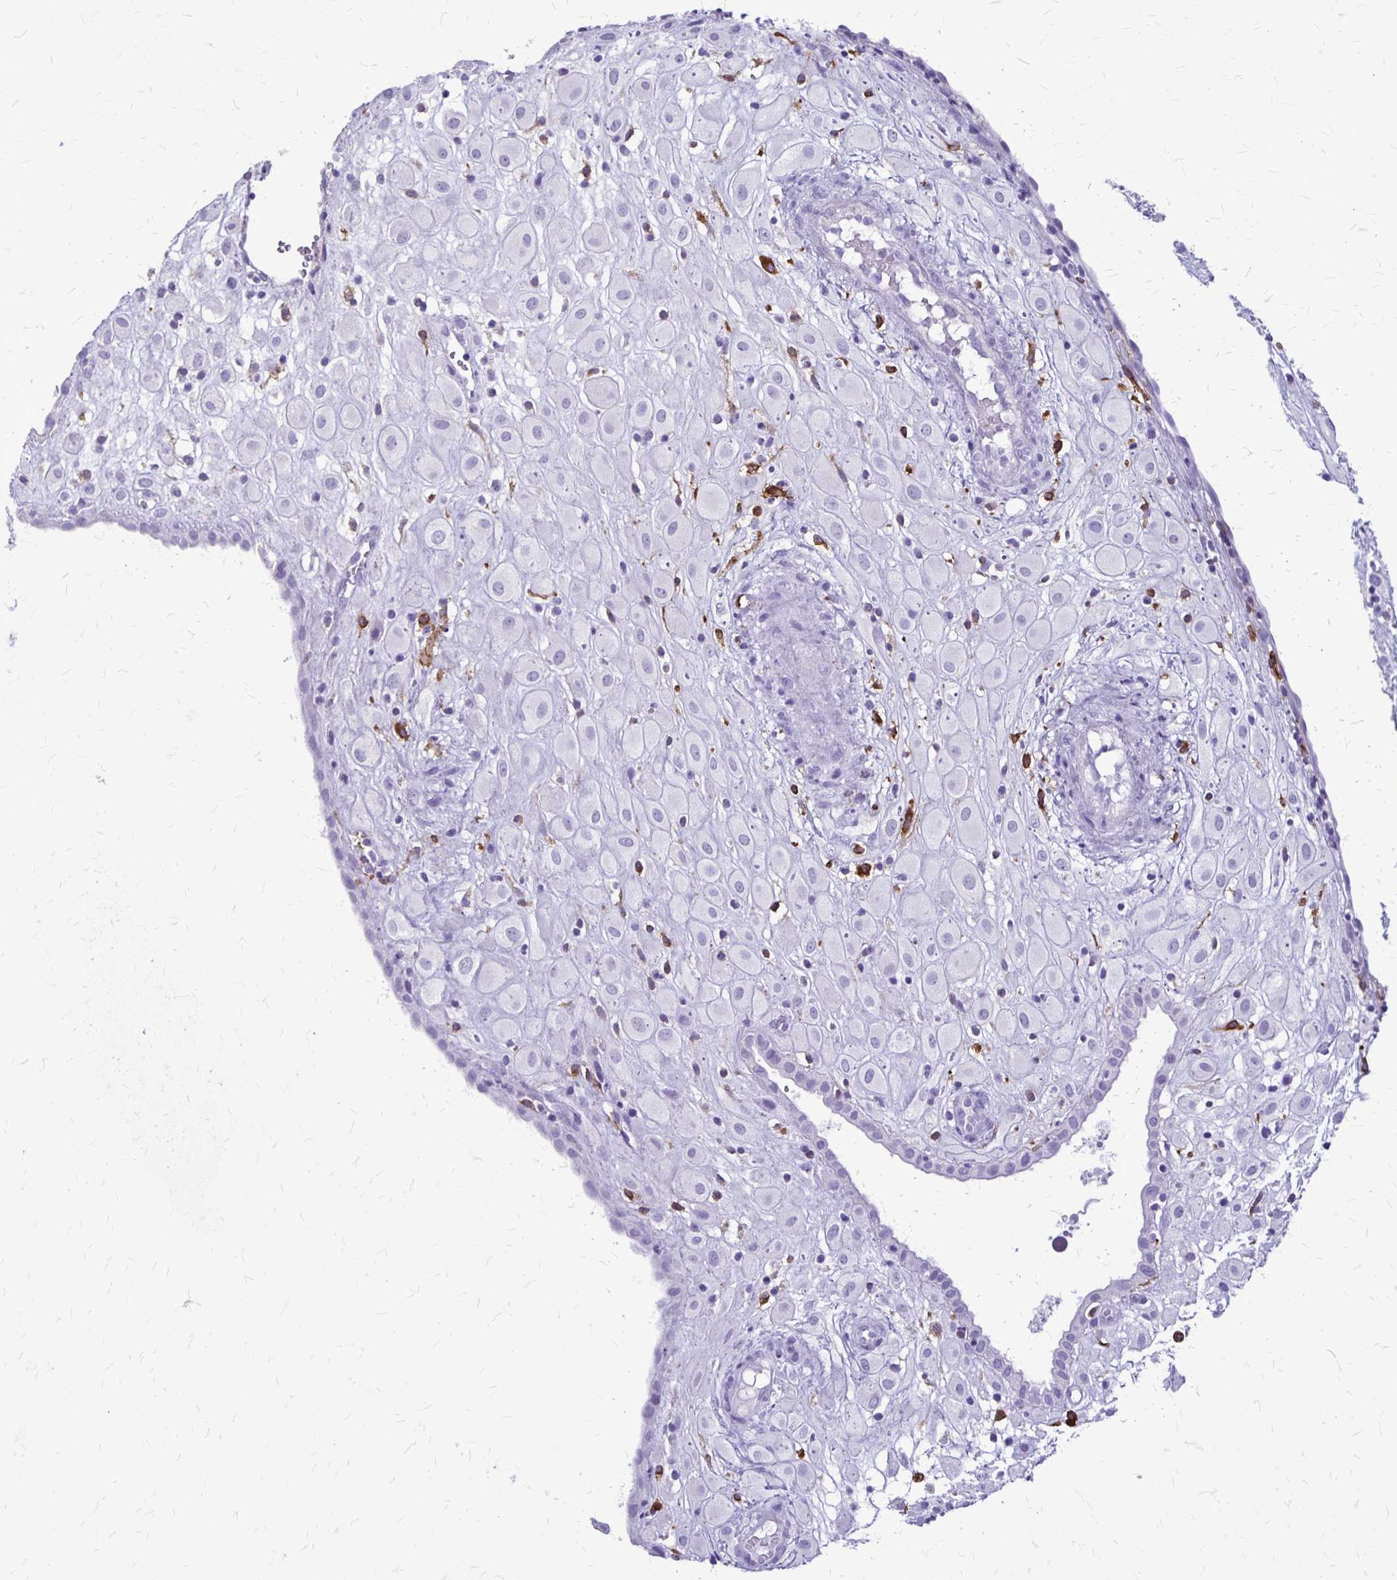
{"staining": {"intensity": "negative", "quantity": "none", "location": "none"}, "tissue": "placenta", "cell_type": "Decidual cells", "image_type": "normal", "snomed": [{"axis": "morphology", "description": "Normal tissue, NOS"}, {"axis": "topography", "description": "Placenta"}], "caption": "IHC image of normal placenta stained for a protein (brown), which demonstrates no expression in decidual cells. The staining was performed using DAB to visualize the protein expression in brown, while the nuclei were stained in blue with hematoxylin (Magnification: 20x).", "gene": "RTN1", "patient": {"sex": "female", "age": 24}}